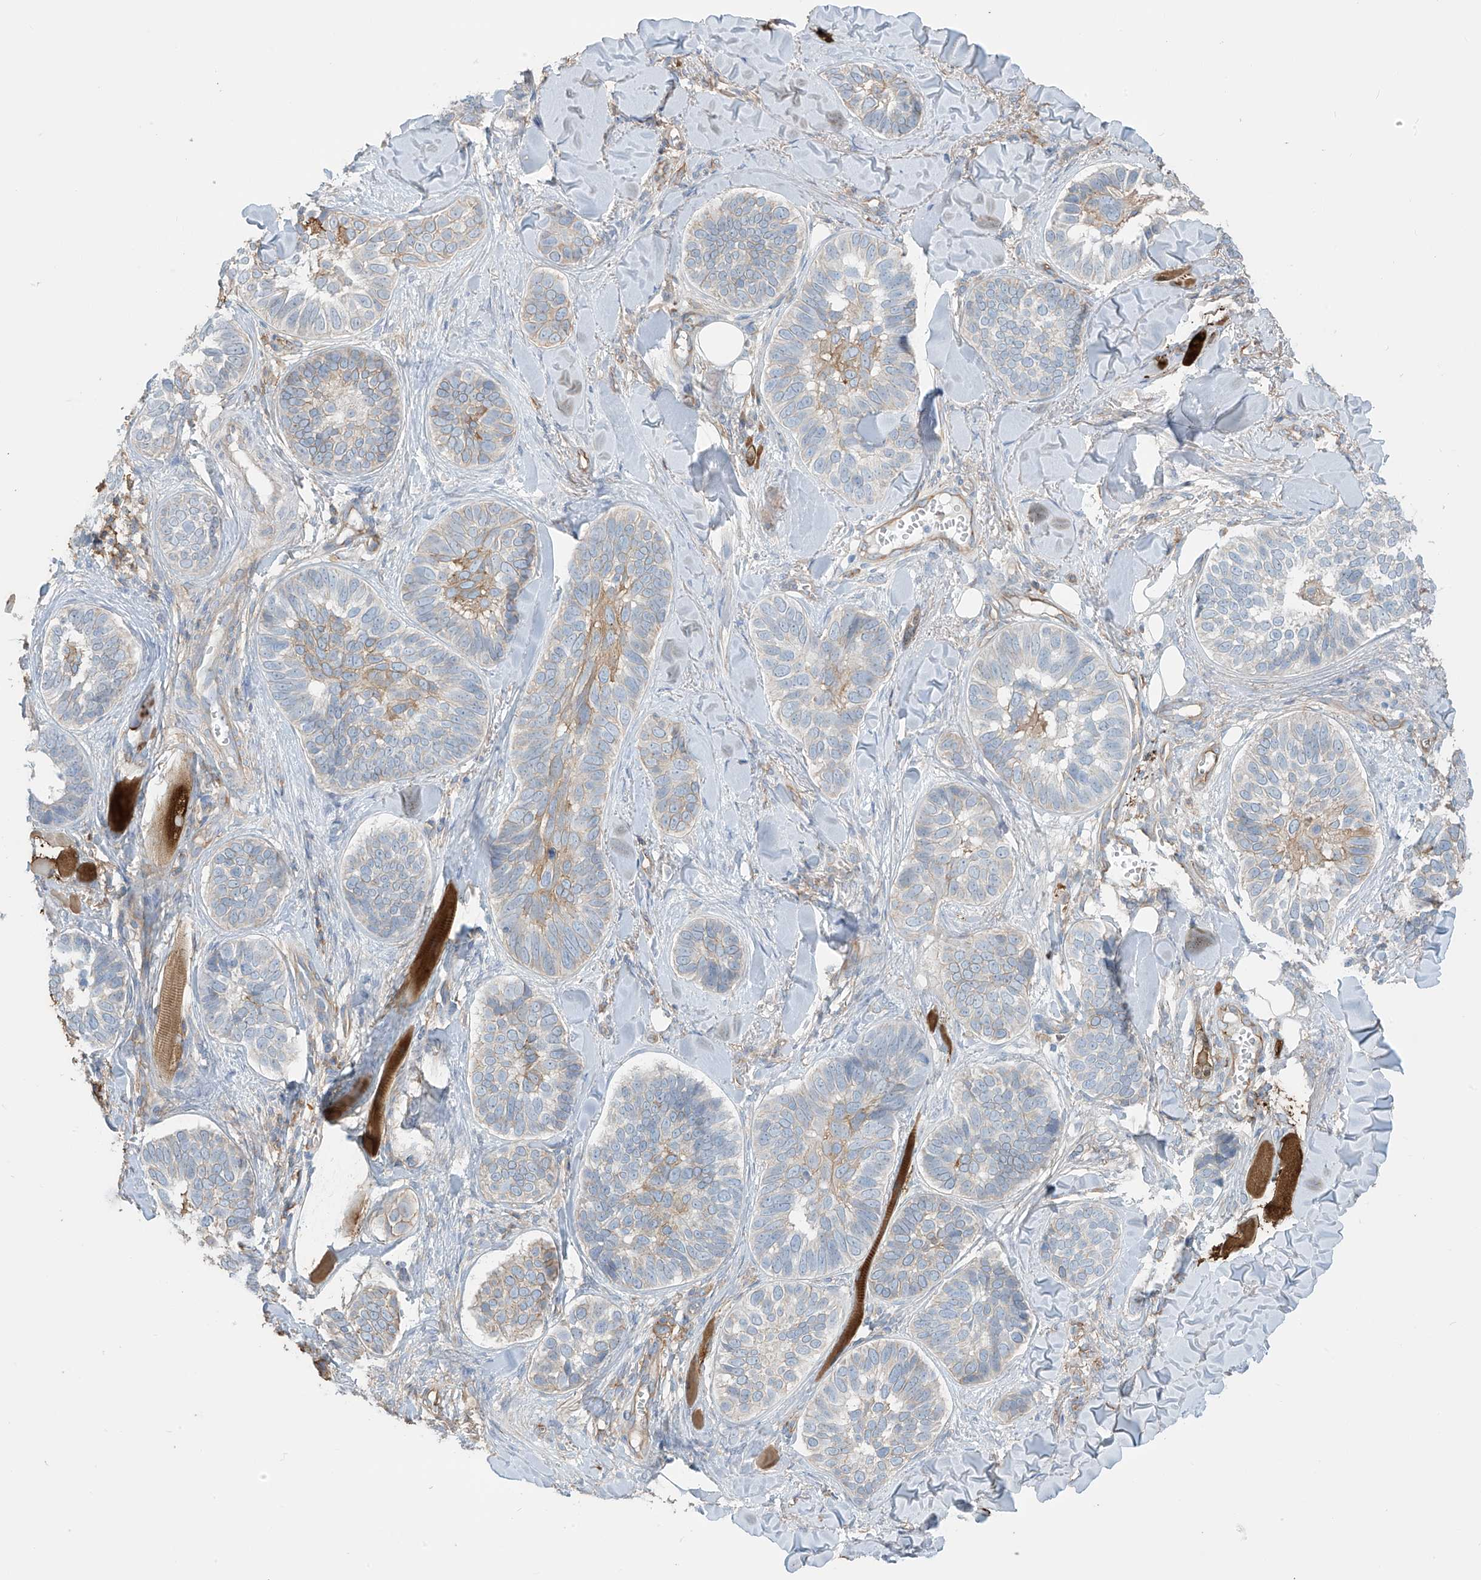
{"staining": {"intensity": "moderate", "quantity": "<25%", "location": "cytoplasmic/membranous"}, "tissue": "skin cancer", "cell_type": "Tumor cells", "image_type": "cancer", "snomed": [{"axis": "morphology", "description": "Basal cell carcinoma"}, {"axis": "topography", "description": "Skin"}], "caption": "Basal cell carcinoma (skin) stained with DAB immunohistochemistry (IHC) displays low levels of moderate cytoplasmic/membranous staining in about <25% of tumor cells.", "gene": "ZNF846", "patient": {"sex": "male", "age": 62}}